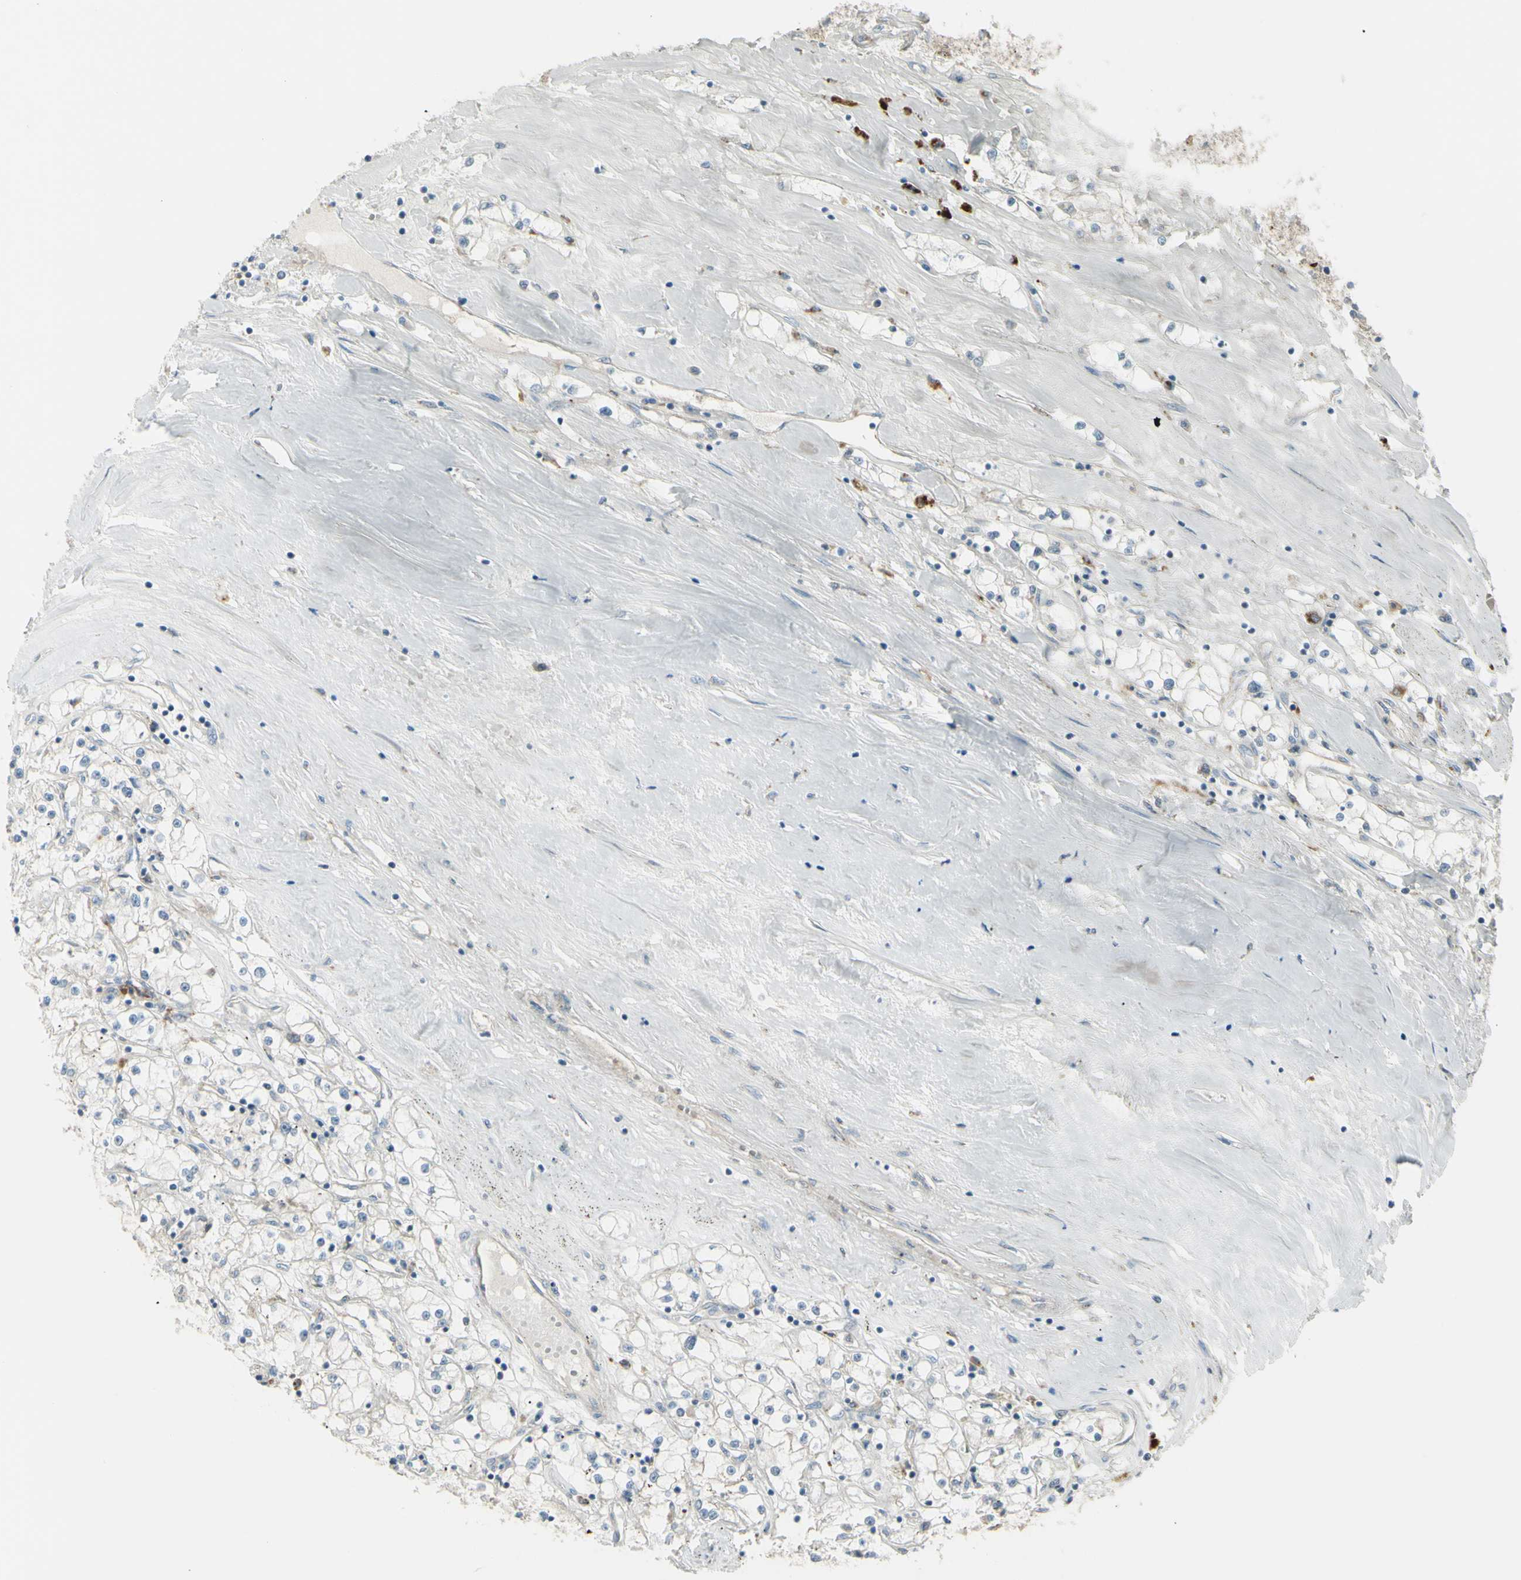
{"staining": {"intensity": "weak", "quantity": "<25%", "location": "cytoplasmic/membranous"}, "tissue": "renal cancer", "cell_type": "Tumor cells", "image_type": "cancer", "snomed": [{"axis": "morphology", "description": "Adenocarcinoma, NOS"}, {"axis": "topography", "description": "Kidney"}], "caption": "IHC image of neoplastic tissue: adenocarcinoma (renal) stained with DAB (3,3'-diaminobenzidine) reveals no significant protein positivity in tumor cells.", "gene": "LMTK2", "patient": {"sex": "male", "age": 56}}